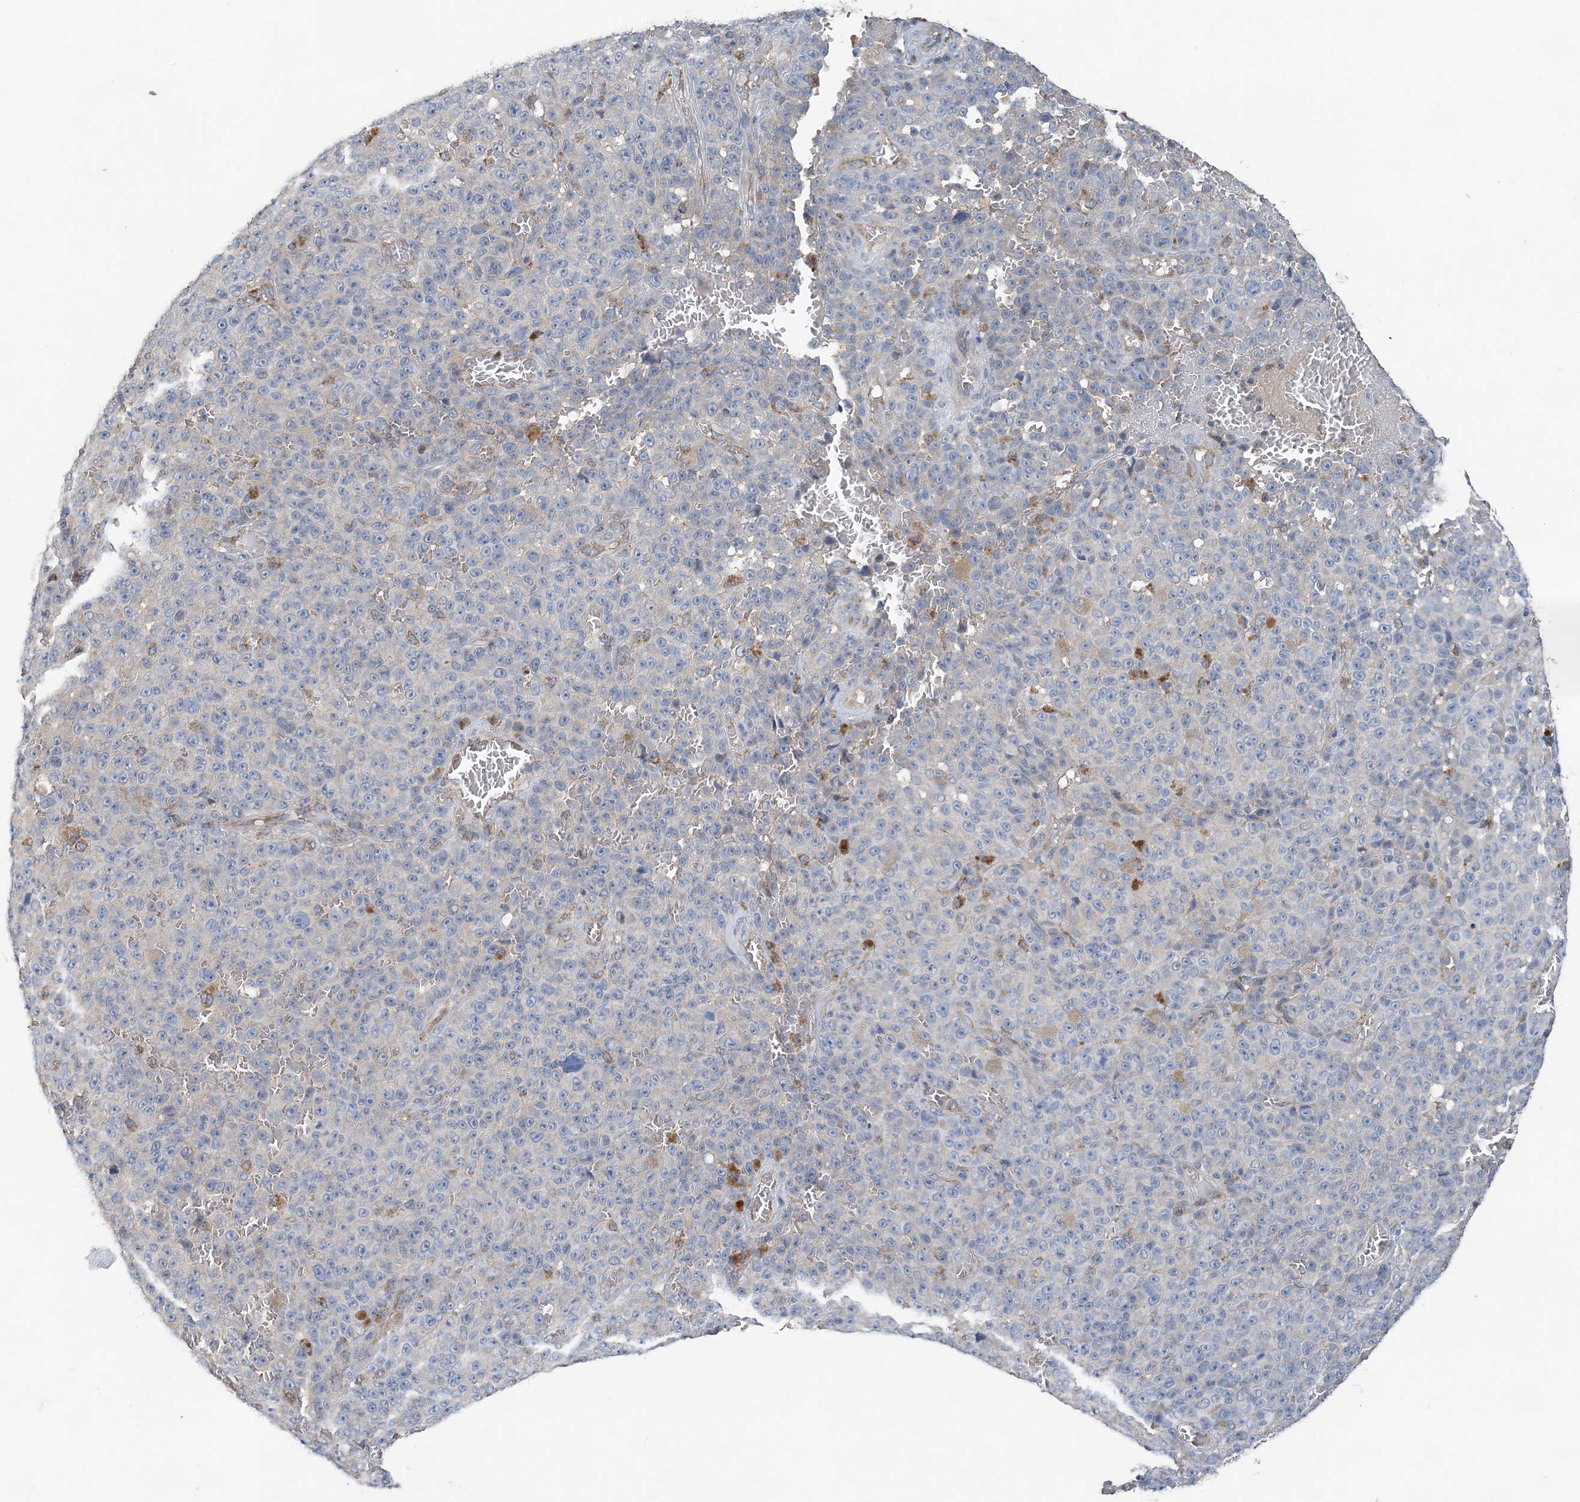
{"staining": {"intensity": "negative", "quantity": "none", "location": "none"}, "tissue": "melanoma", "cell_type": "Tumor cells", "image_type": "cancer", "snomed": [{"axis": "morphology", "description": "Malignant melanoma, NOS"}, {"axis": "topography", "description": "Skin"}], "caption": "IHC micrograph of neoplastic tissue: malignant melanoma stained with DAB (3,3'-diaminobenzidine) shows no significant protein staining in tumor cells. The staining is performed using DAB brown chromogen with nuclei counter-stained in using hematoxylin.", "gene": "SPRY2", "patient": {"sex": "female", "age": 82}}